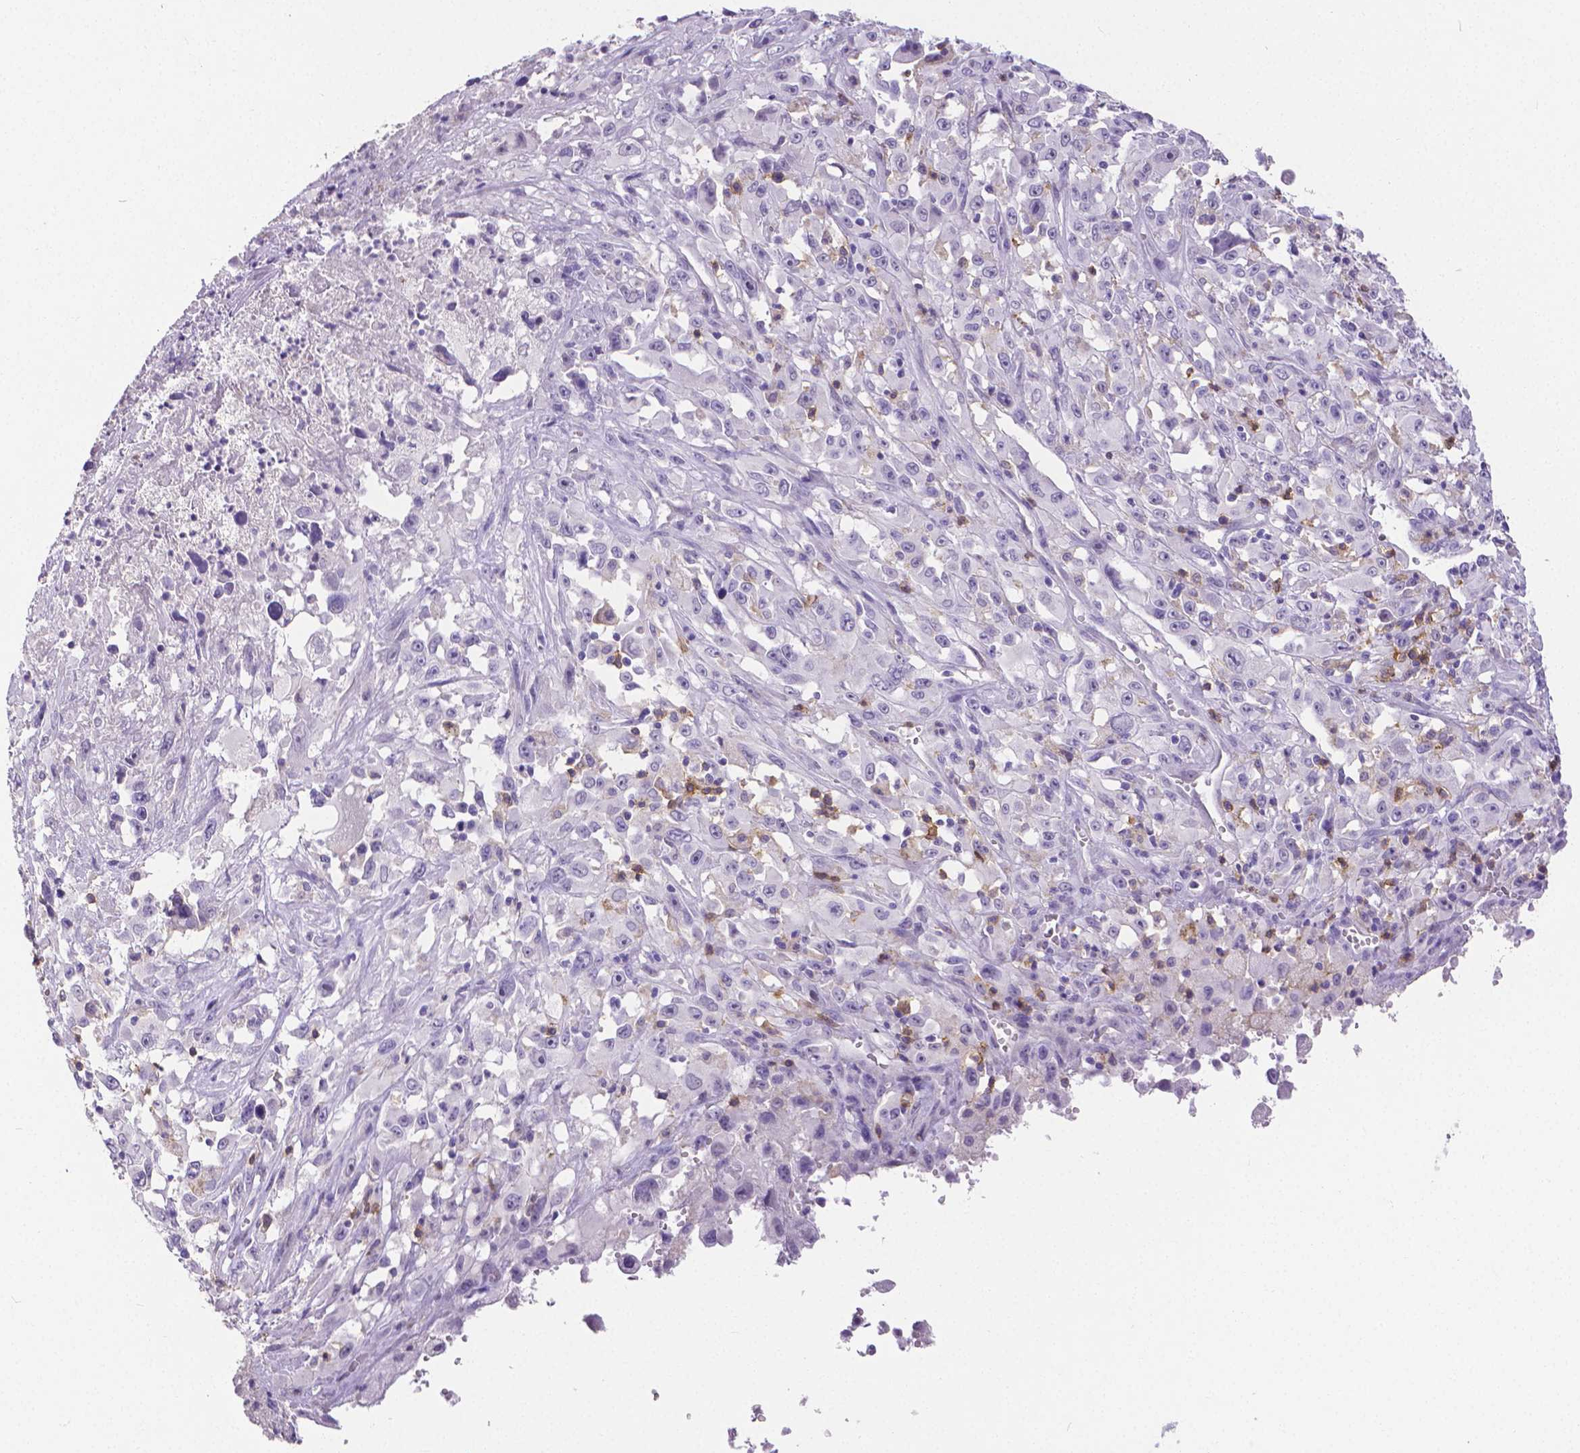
{"staining": {"intensity": "negative", "quantity": "none", "location": "none"}, "tissue": "melanoma", "cell_type": "Tumor cells", "image_type": "cancer", "snomed": [{"axis": "morphology", "description": "Malignant melanoma, Metastatic site"}, {"axis": "topography", "description": "Soft tissue"}], "caption": "Malignant melanoma (metastatic site) was stained to show a protein in brown. There is no significant expression in tumor cells.", "gene": "CD4", "patient": {"sex": "male", "age": 50}}